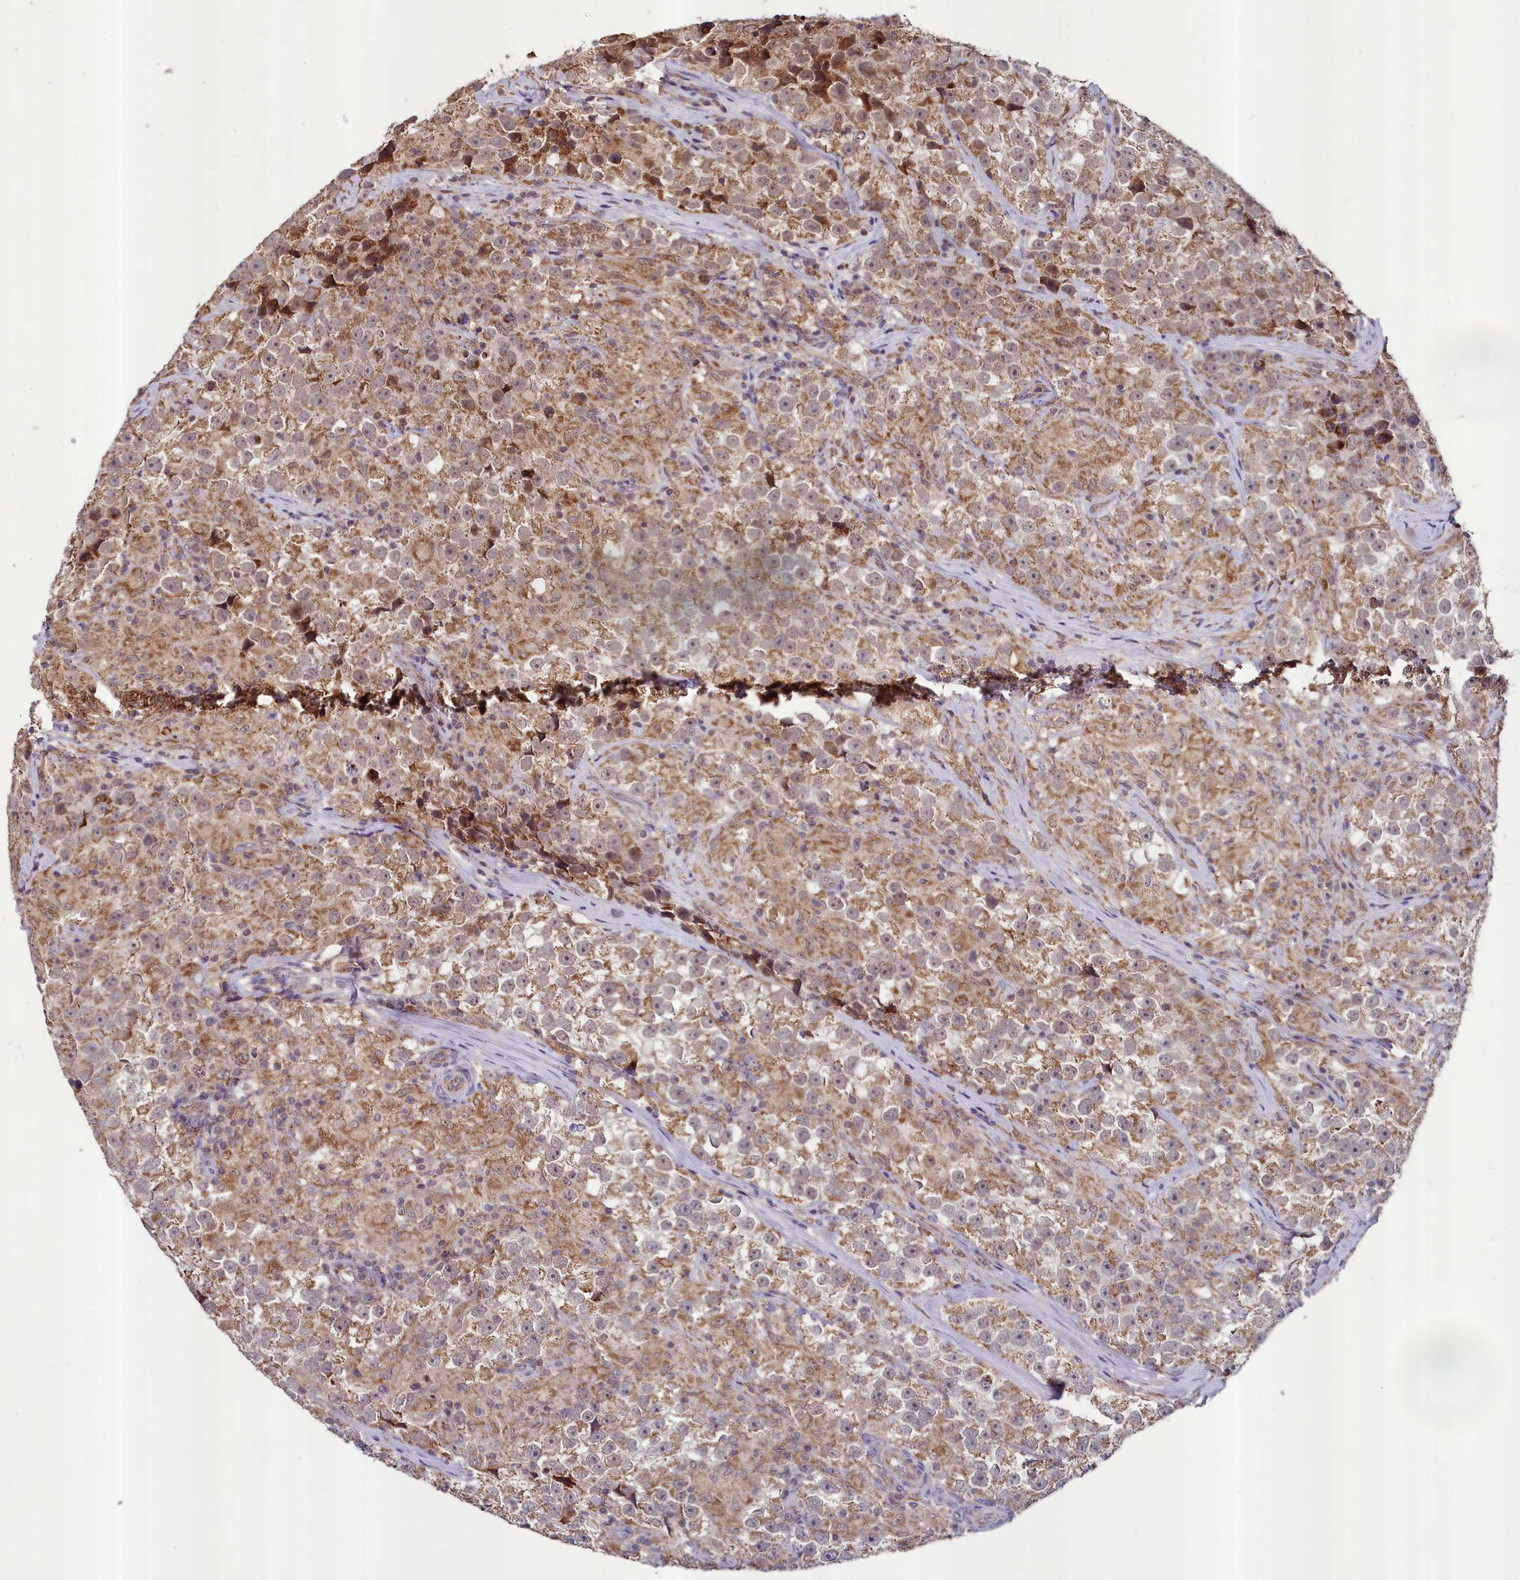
{"staining": {"intensity": "moderate", "quantity": ">75%", "location": "cytoplasmic/membranous"}, "tissue": "testis cancer", "cell_type": "Tumor cells", "image_type": "cancer", "snomed": [{"axis": "morphology", "description": "Seminoma, NOS"}, {"axis": "topography", "description": "Testis"}], "caption": "This micrograph displays testis cancer (seminoma) stained with immunohistochemistry to label a protein in brown. The cytoplasmic/membranous of tumor cells show moderate positivity for the protein. Nuclei are counter-stained blue.", "gene": "METTL4", "patient": {"sex": "male", "age": 46}}